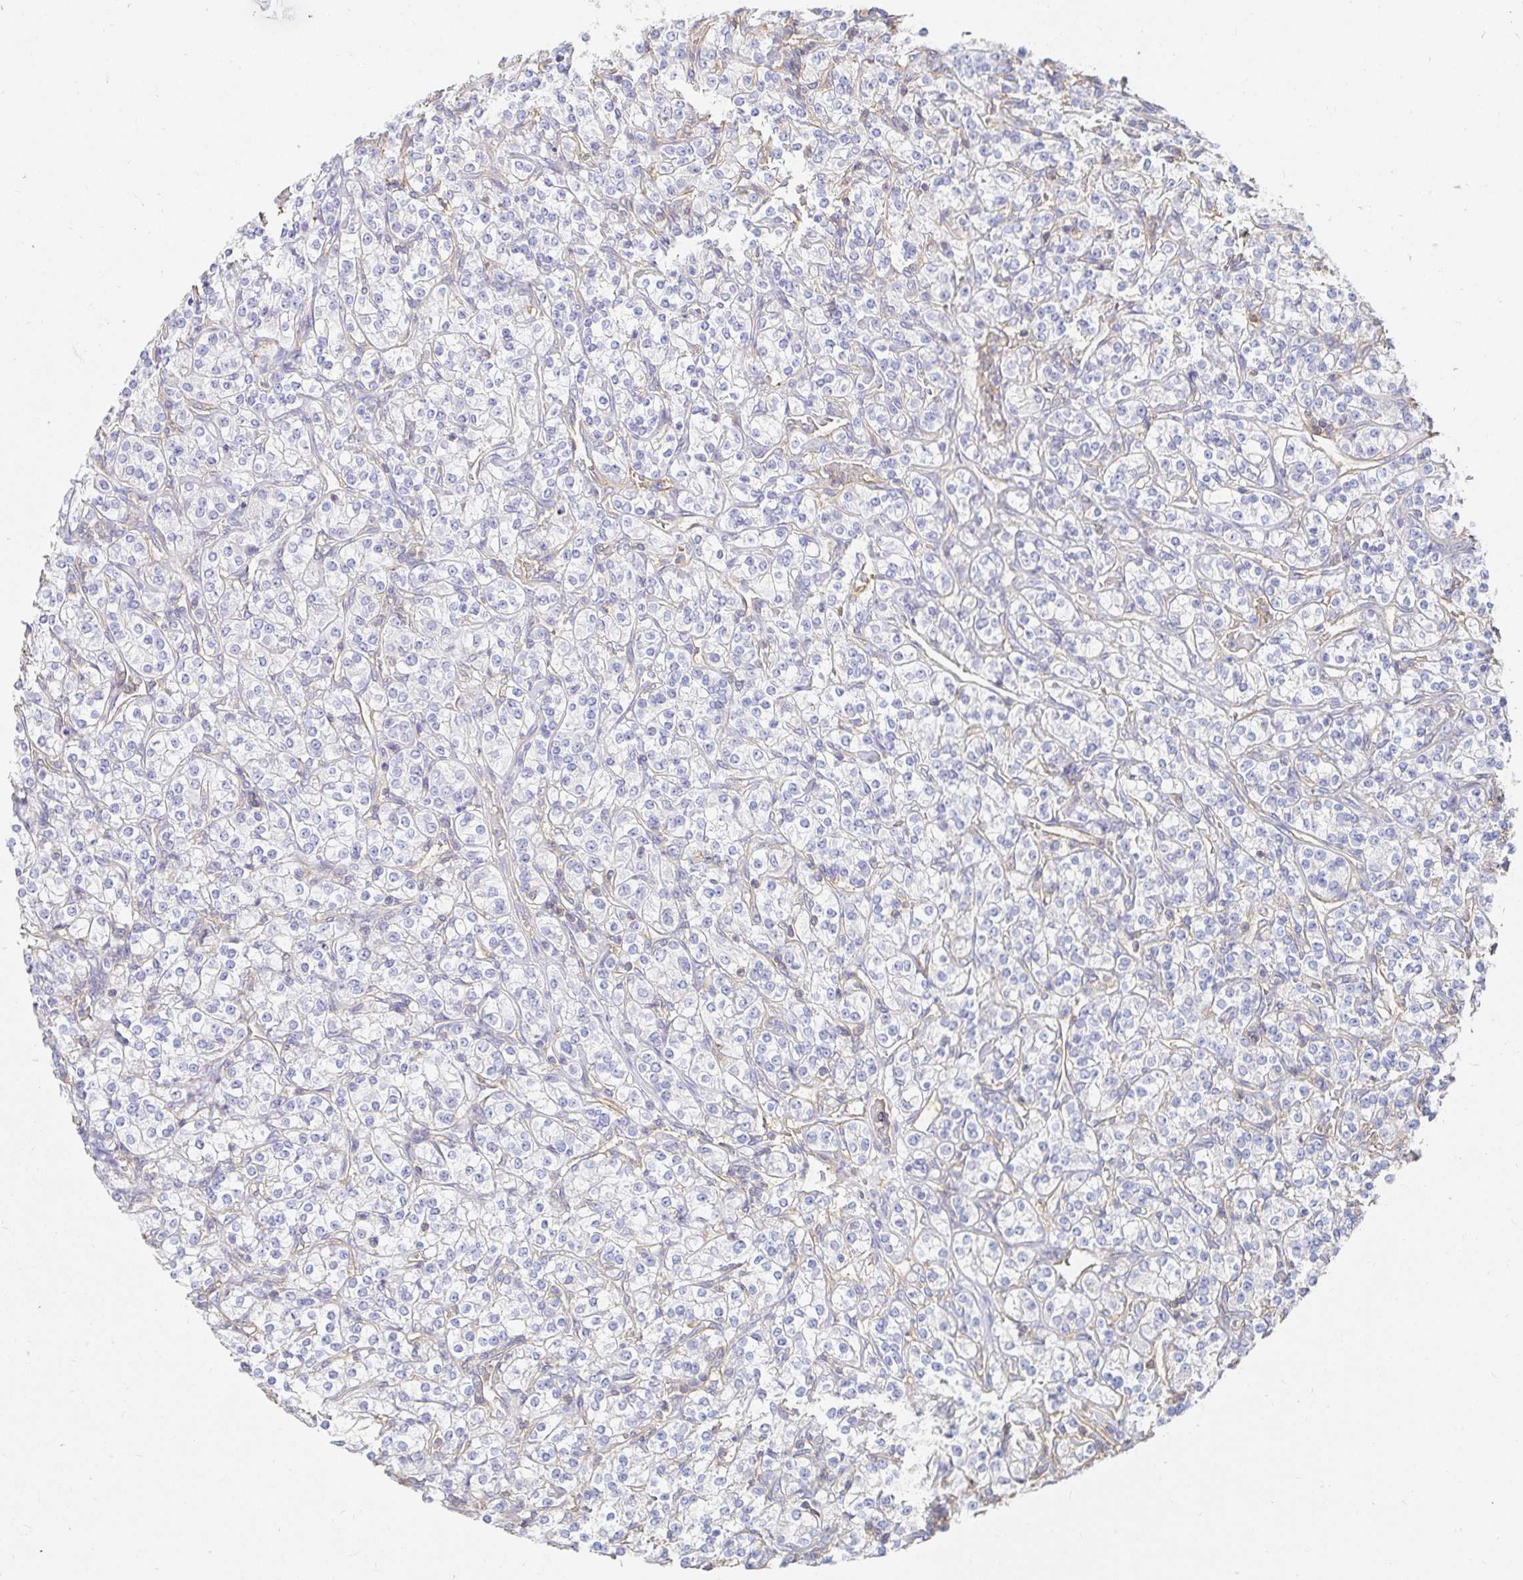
{"staining": {"intensity": "negative", "quantity": "none", "location": "none"}, "tissue": "renal cancer", "cell_type": "Tumor cells", "image_type": "cancer", "snomed": [{"axis": "morphology", "description": "Adenocarcinoma, NOS"}, {"axis": "topography", "description": "Kidney"}], "caption": "A high-resolution image shows IHC staining of renal cancer, which reveals no significant expression in tumor cells.", "gene": "TSPAN19", "patient": {"sex": "male", "age": 77}}